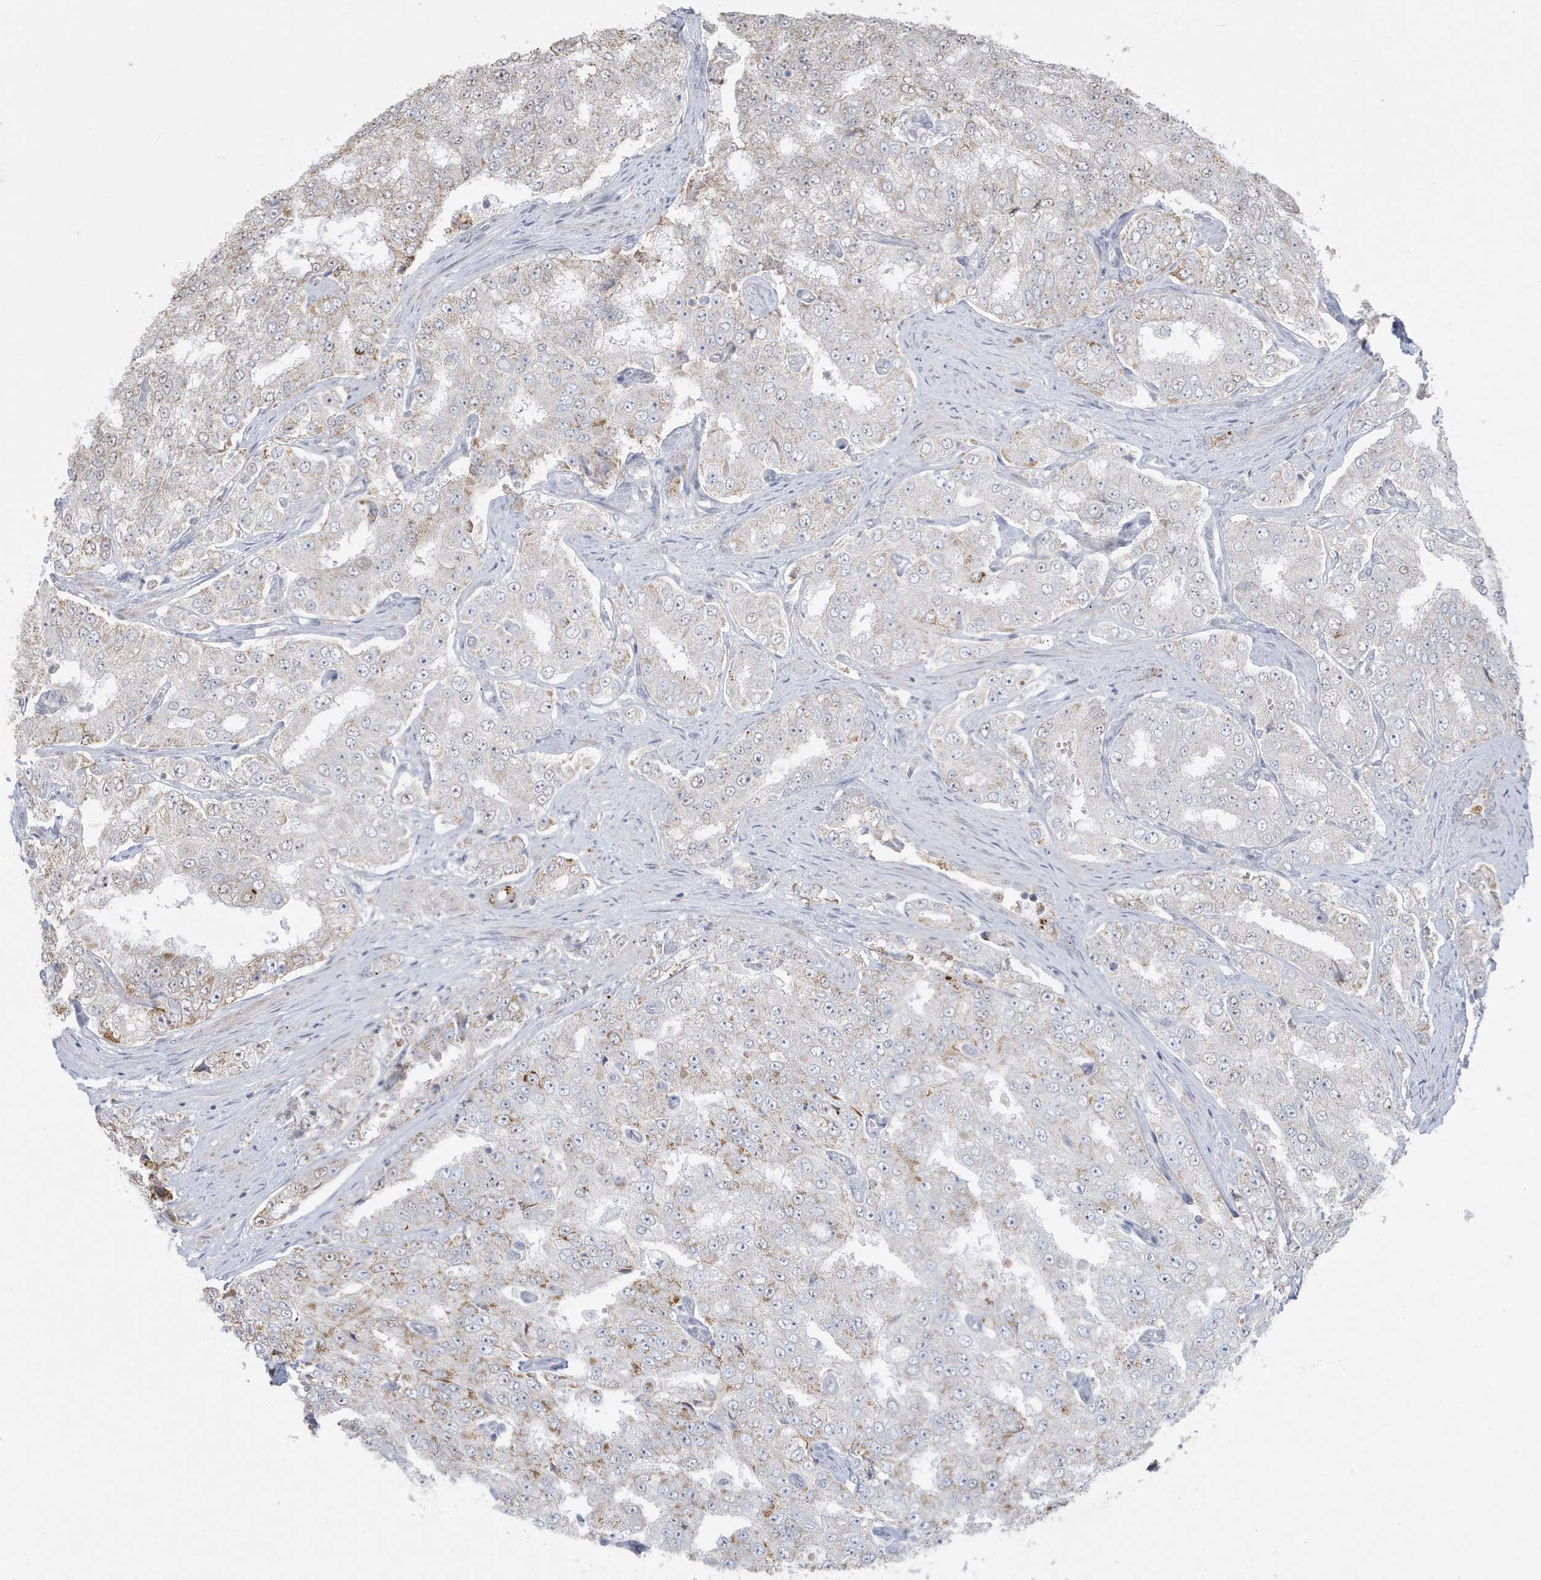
{"staining": {"intensity": "weak", "quantity": "<25%", "location": "cytoplasmic/membranous"}, "tissue": "prostate cancer", "cell_type": "Tumor cells", "image_type": "cancer", "snomed": [{"axis": "morphology", "description": "Adenocarcinoma, High grade"}, {"axis": "topography", "description": "Prostate"}], "caption": "Immunohistochemistry (IHC) image of neoplastic tissue: human prostate cancer stained with DAB (3,3'-diaminobenzidine) displays no significant protein expression in tumor cells.", "gene": "FNDC1", "patient": {"sex": "male", "age": 58}}